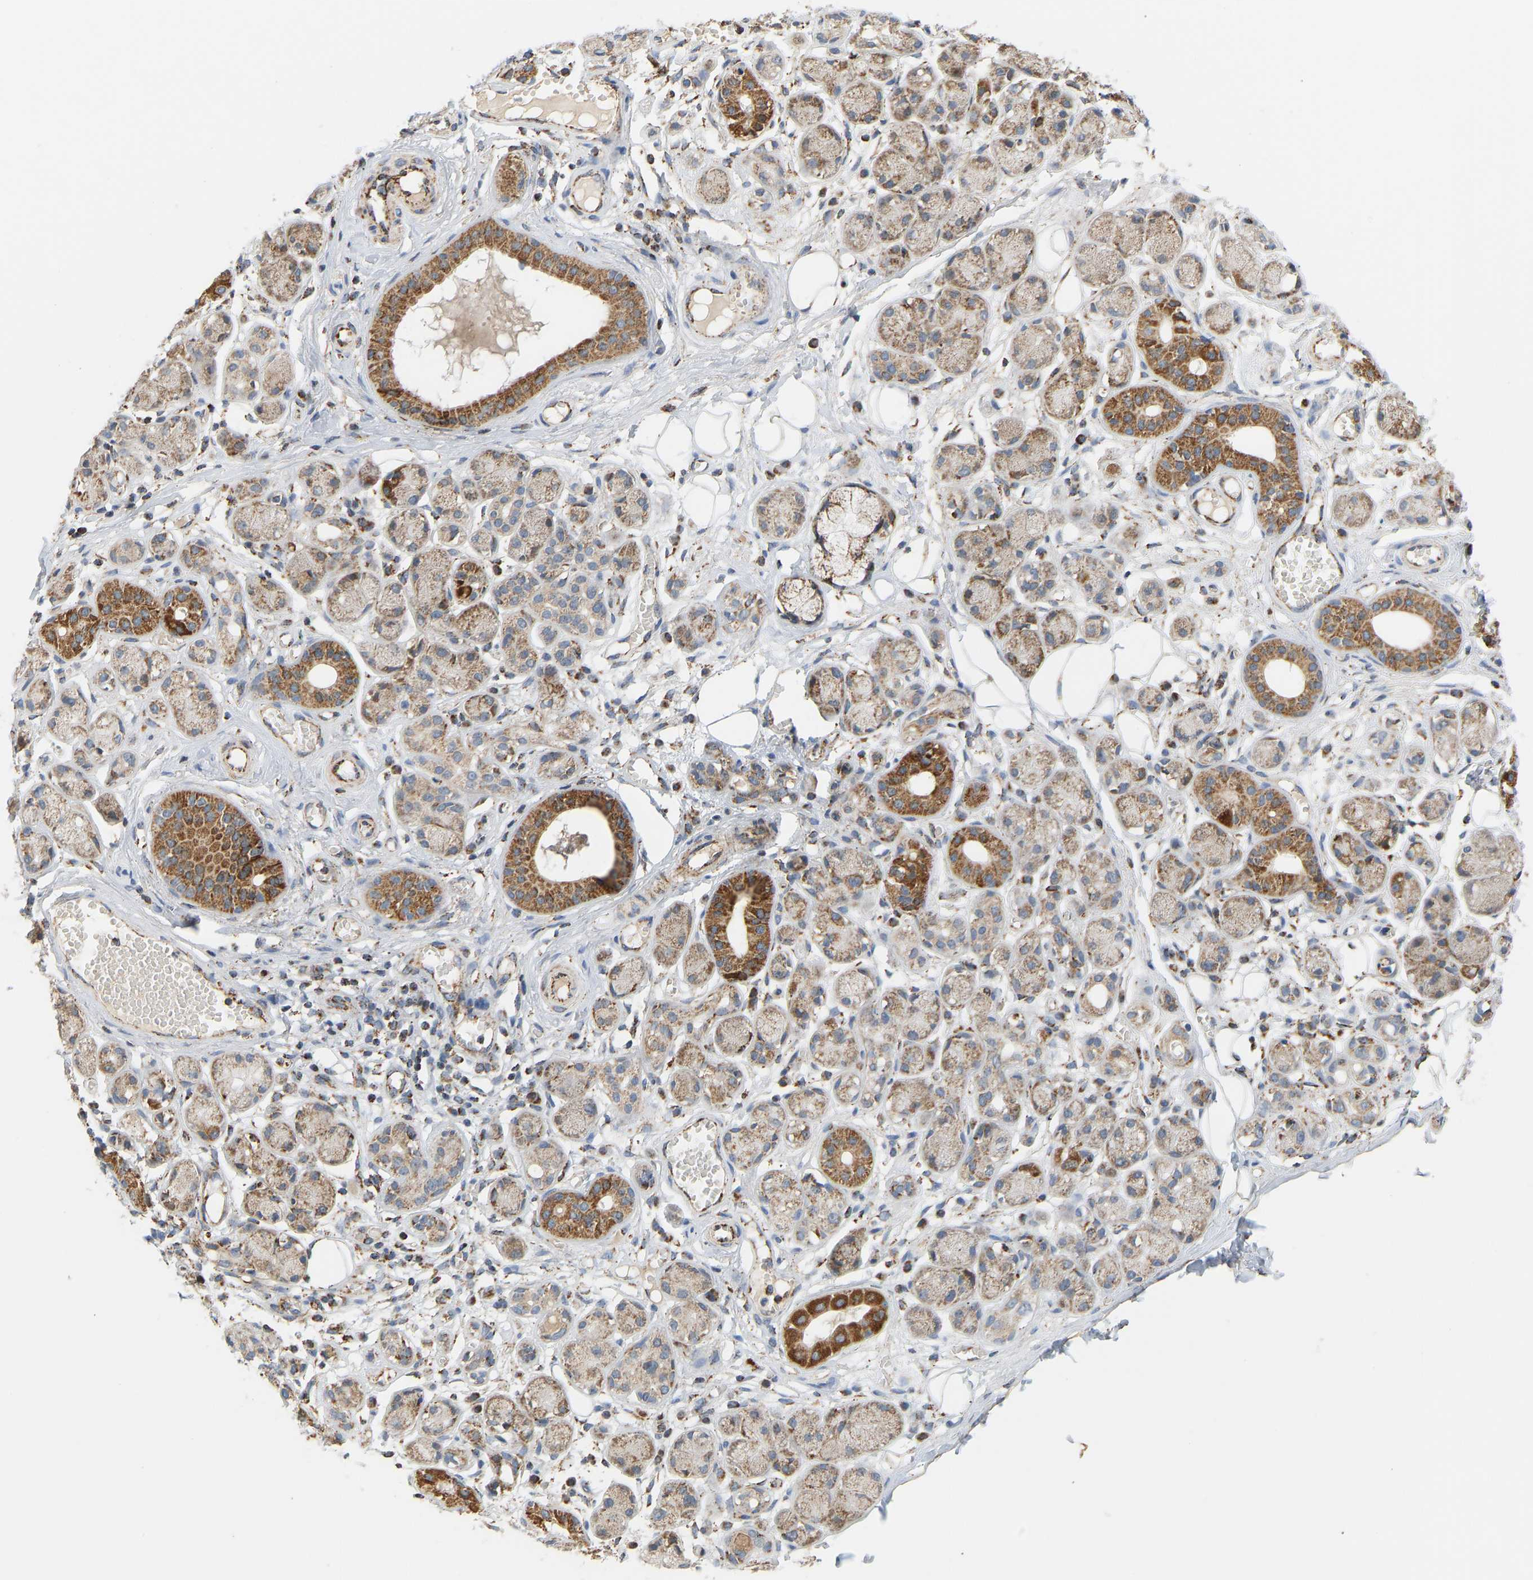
{"staining": {"intensity": "moderate", "quantity": ">75%", "location": "cytoplasmic/membranous"}, "tissue": "adipose tissue", "cell_type": "Adipocytes", "image_type": "normal", "snomed": [{"axis": "morphology", "description": "Normal tissue, NOS"}, {"axis": "morphology", "description": "Inflammation, NOS"}, {"axis": "topography", "description": "Salivary gland"}, {"axis": "topography", "description": "Peripheral nerve tissue"}], "caption": "Immunohistochemical staining of benign human adipose tissue reveals medium levels of moderate cytoplasmic/membranous positivity in approximately >75% of adipocytes. (DAB (3,3'-diaminobenzidine) IHC, brown staining for protein, blue staining for nuclei).", "gene": "GPSM2", "patient": {"sex": "female", "age": 75}}